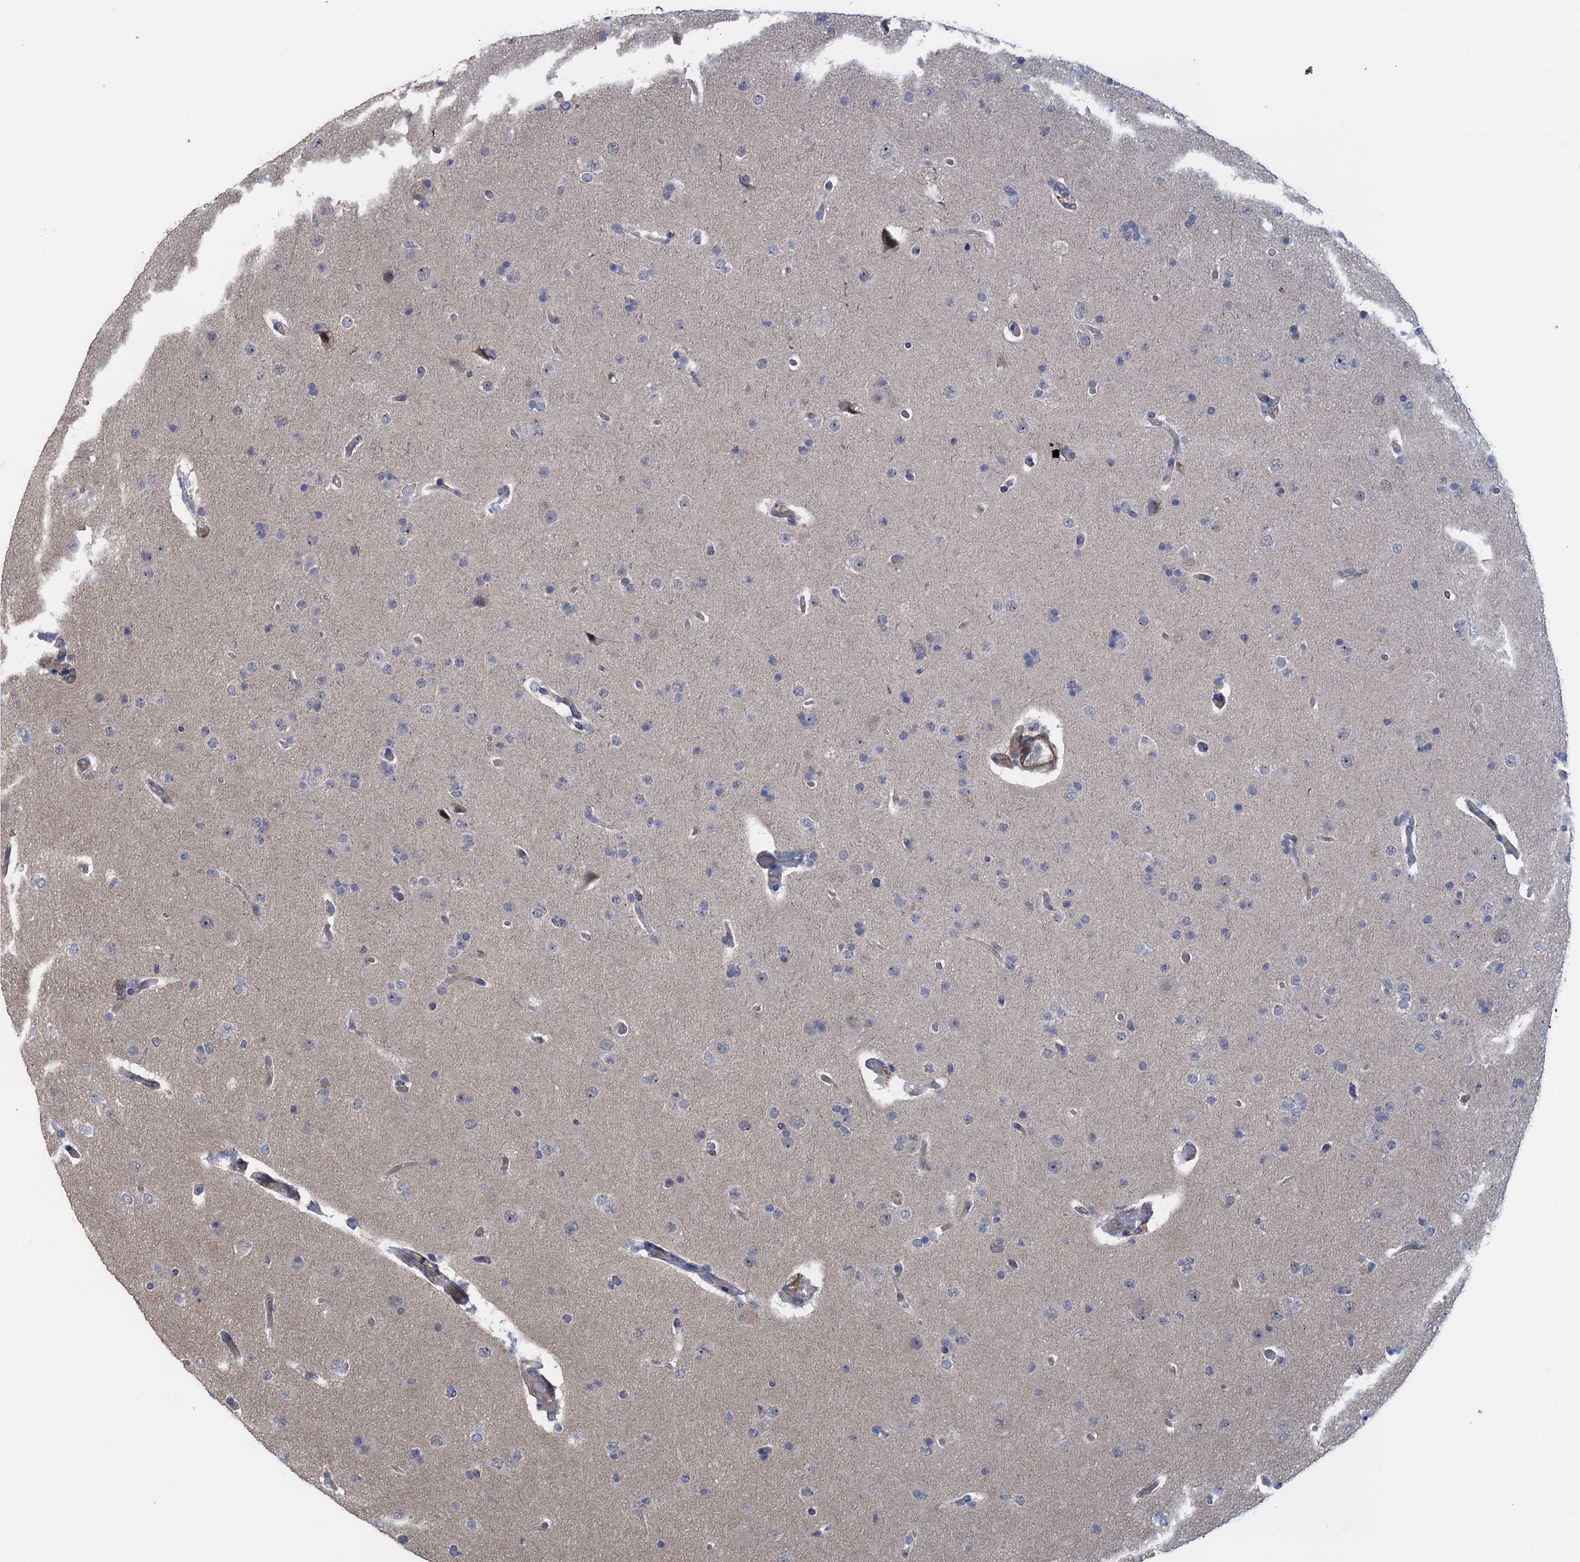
{"staining": {"intensity": "negative", "quantity": "none", "location": "none"}, "tissue": "glioma", "cell_type": "Tumor cells", "image_type": "cancer", "snomed": [{"axis": "morphology", "description": "Glioma, malignant, High grade"}, {"axis": "topography", "description": "Brain"}], "caption": "Malignant glioma (high-grade) was stained to show a protein in brown. There is no significant expression in tumor cells.", "gene": "MYO16", "patient": {"sex": "male", "age": 72}}